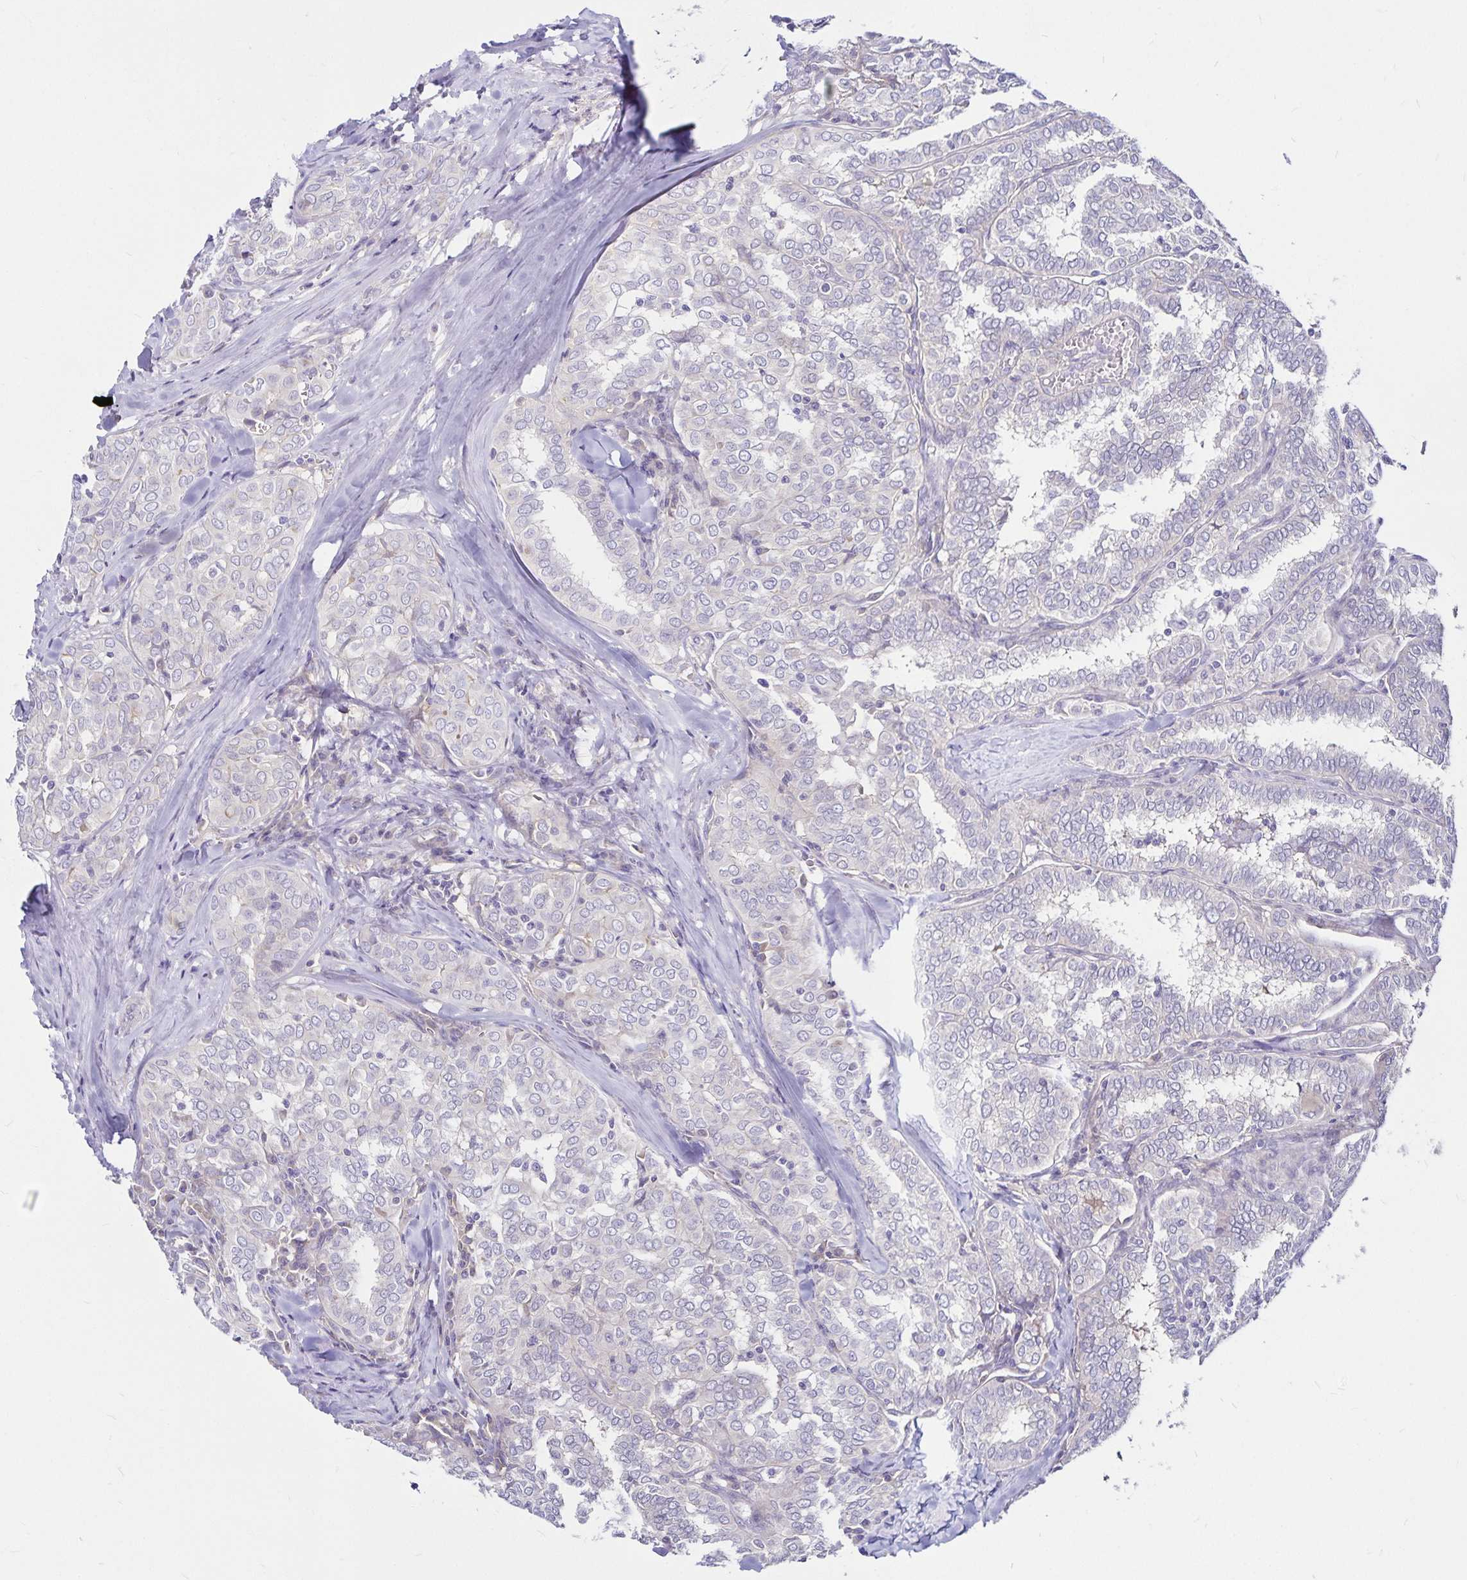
{"staining": {"intensity": "negative", "quantity": "none", "location": "none"}, "tissue": "thyroid cancer", "cell_type": "Tumor cells", "image_type": "cancer", "snomed": [{"axis": "morphology", "description": "Papillary adenocarcinoma, NOS"}, {"axis": "topography", "description": "Thyroid gland"}], "caption": "The image reveals no significant expression in tumor cells of thyroid cancer.", "gene": "GNG12", "patient": {"sex": "female", "age": 30}}